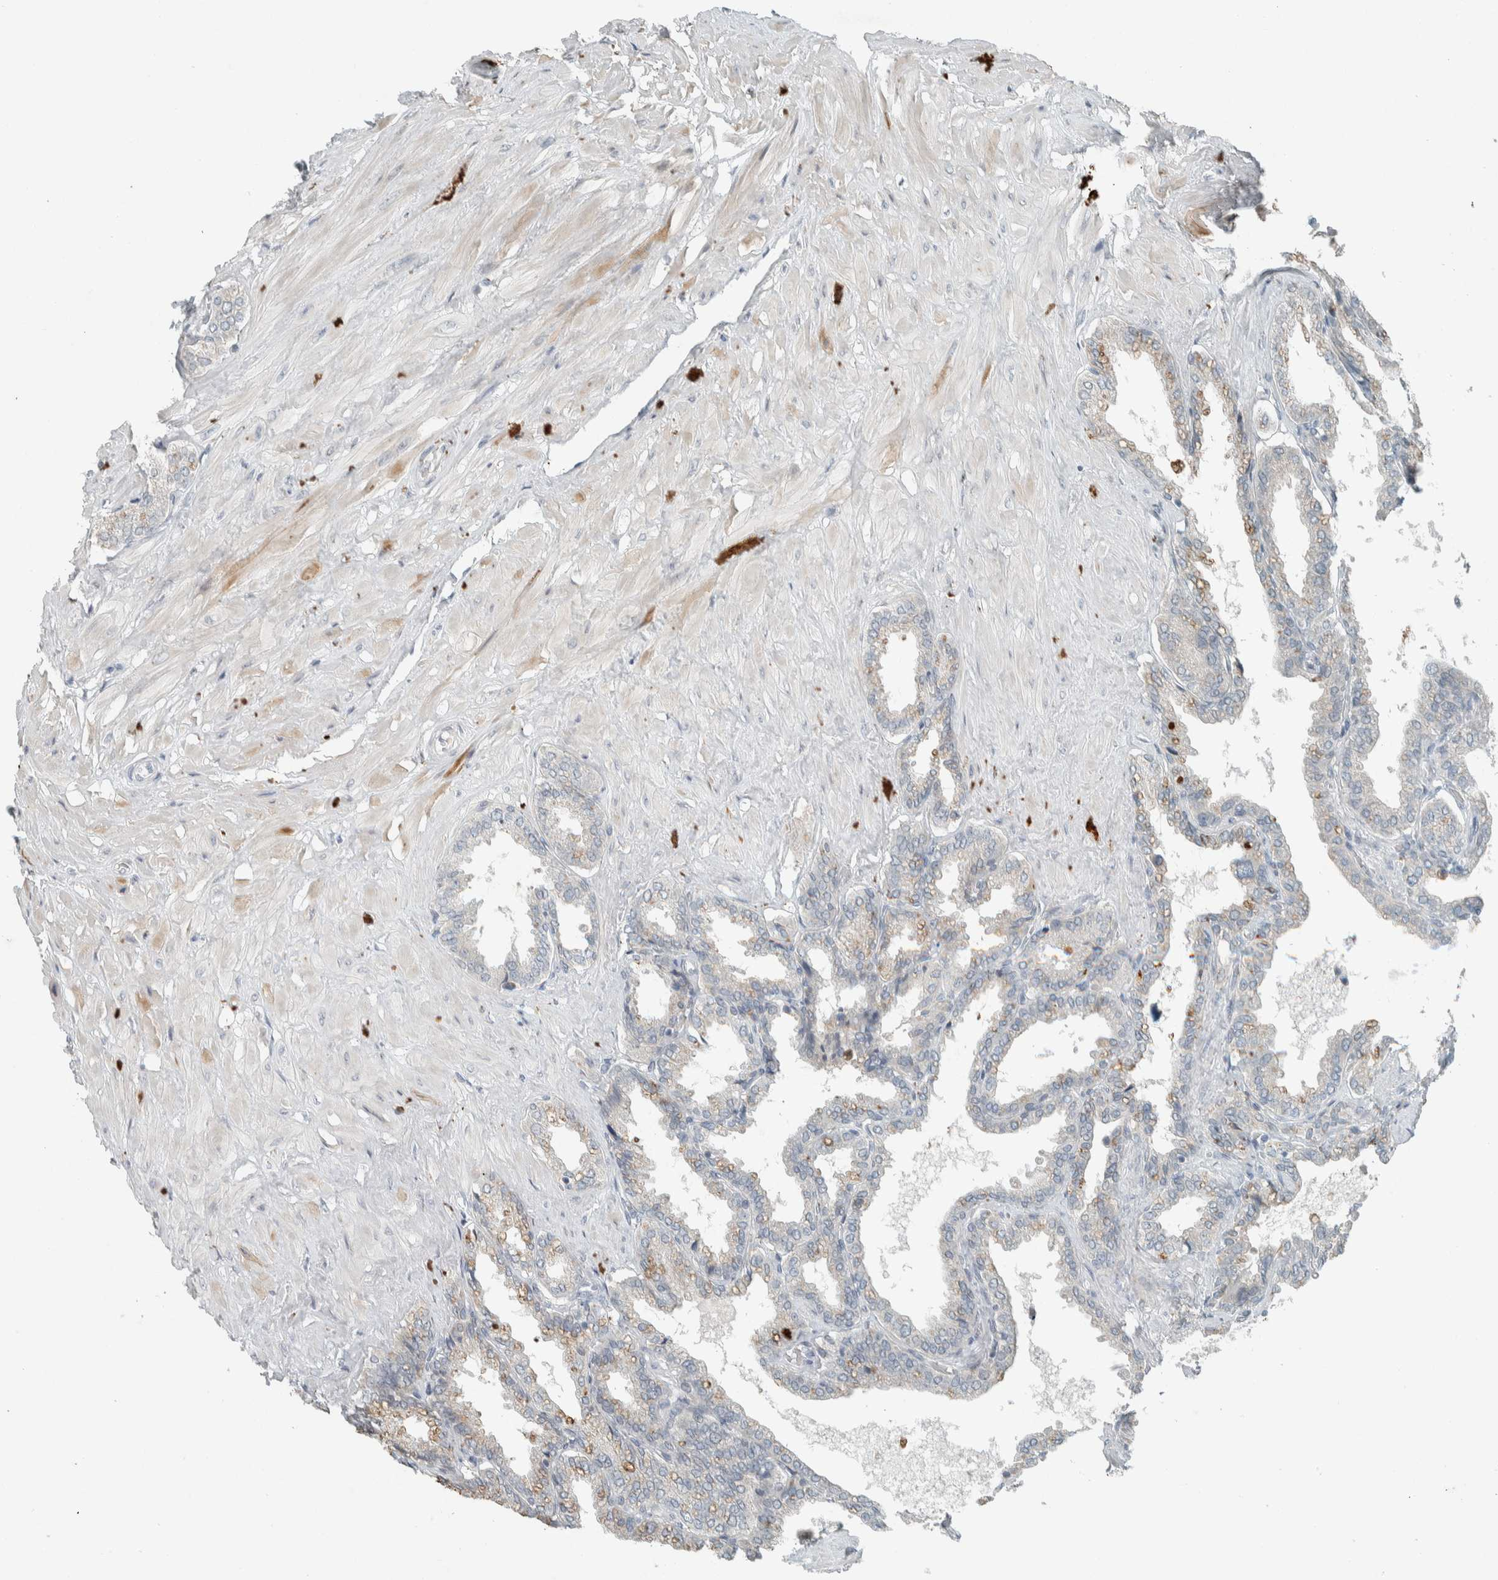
{"staining": {"intensity": "moderate", "quantity": "<25%", "location": "cytoplasmic/membranous"}, "tissue": "seminal vesicle", "cell_type": "Glandular cells", "image_type": "normal", "snomed": [{"axis": "morphology", "description": "Normal tissue, NOS"}, {"axis": "topography", "description": "Seminal veicle"}], "caption": "Immunohistochemical staining of normal seminal vesicle demonstrates moderate cytoplasmic/membranous protein staining in approximately <25% of glandular cells. (DAB (3,3'-diaminobenzidine) IHC, brown staining for protein, blue staining for nuclei).", "gene": "CERCAM", "patient": {"sex": "male", "age": 46}}